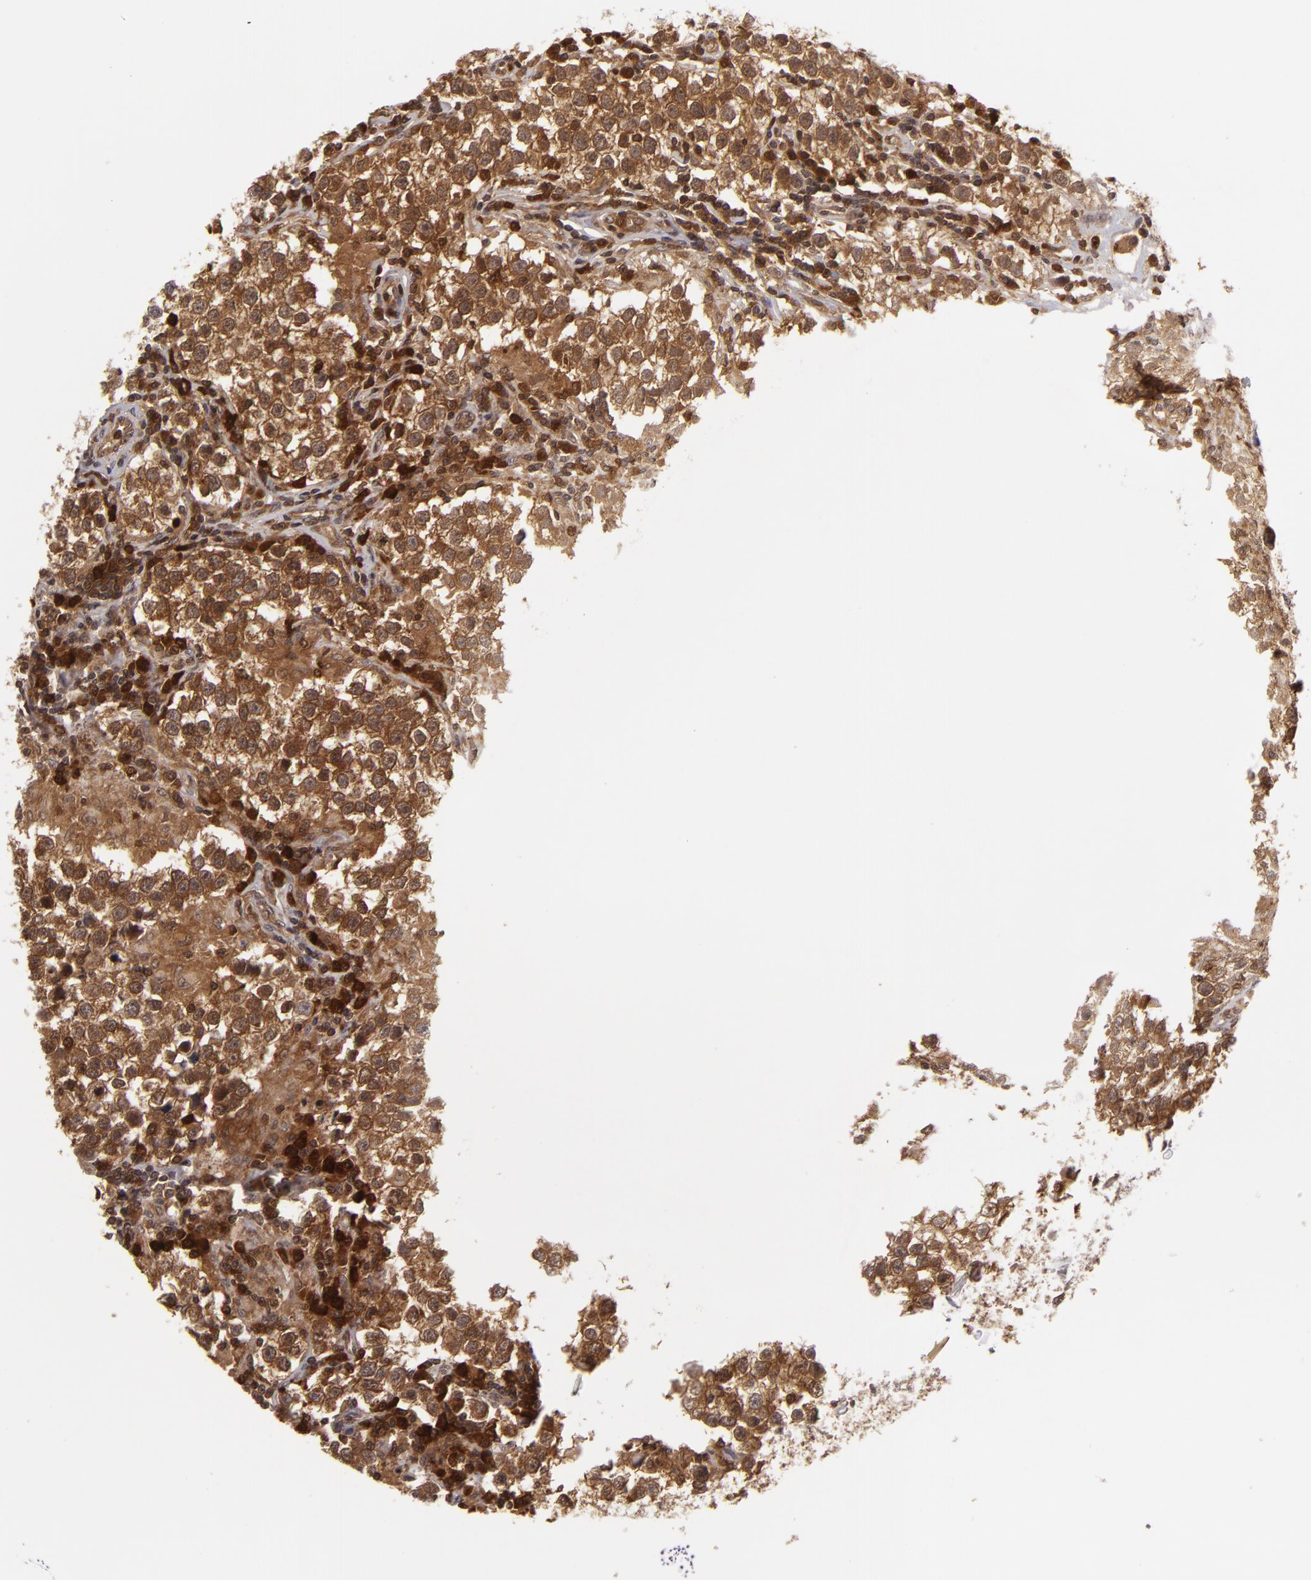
{"staining": {"intensity": "strong", "quantity": ">75%", "location": "cytoplasmic/membranous"}, "tissue": "testis cancer", "cell_type": "Tumor cells", "image_type": "cancer", "snomed": [{"axis": "morphology", "description": "Seminoma, NOS"}, {"axis": "topography", "description": "Testis"}], "caption": "The image demonstrates a brown stain indicating the presence of a protein in the cytoplasmic/membranous of tumor cells in testis seminoma.", "gene": "ZBTB33", "patient": {"sex": "male", "age": 36}}